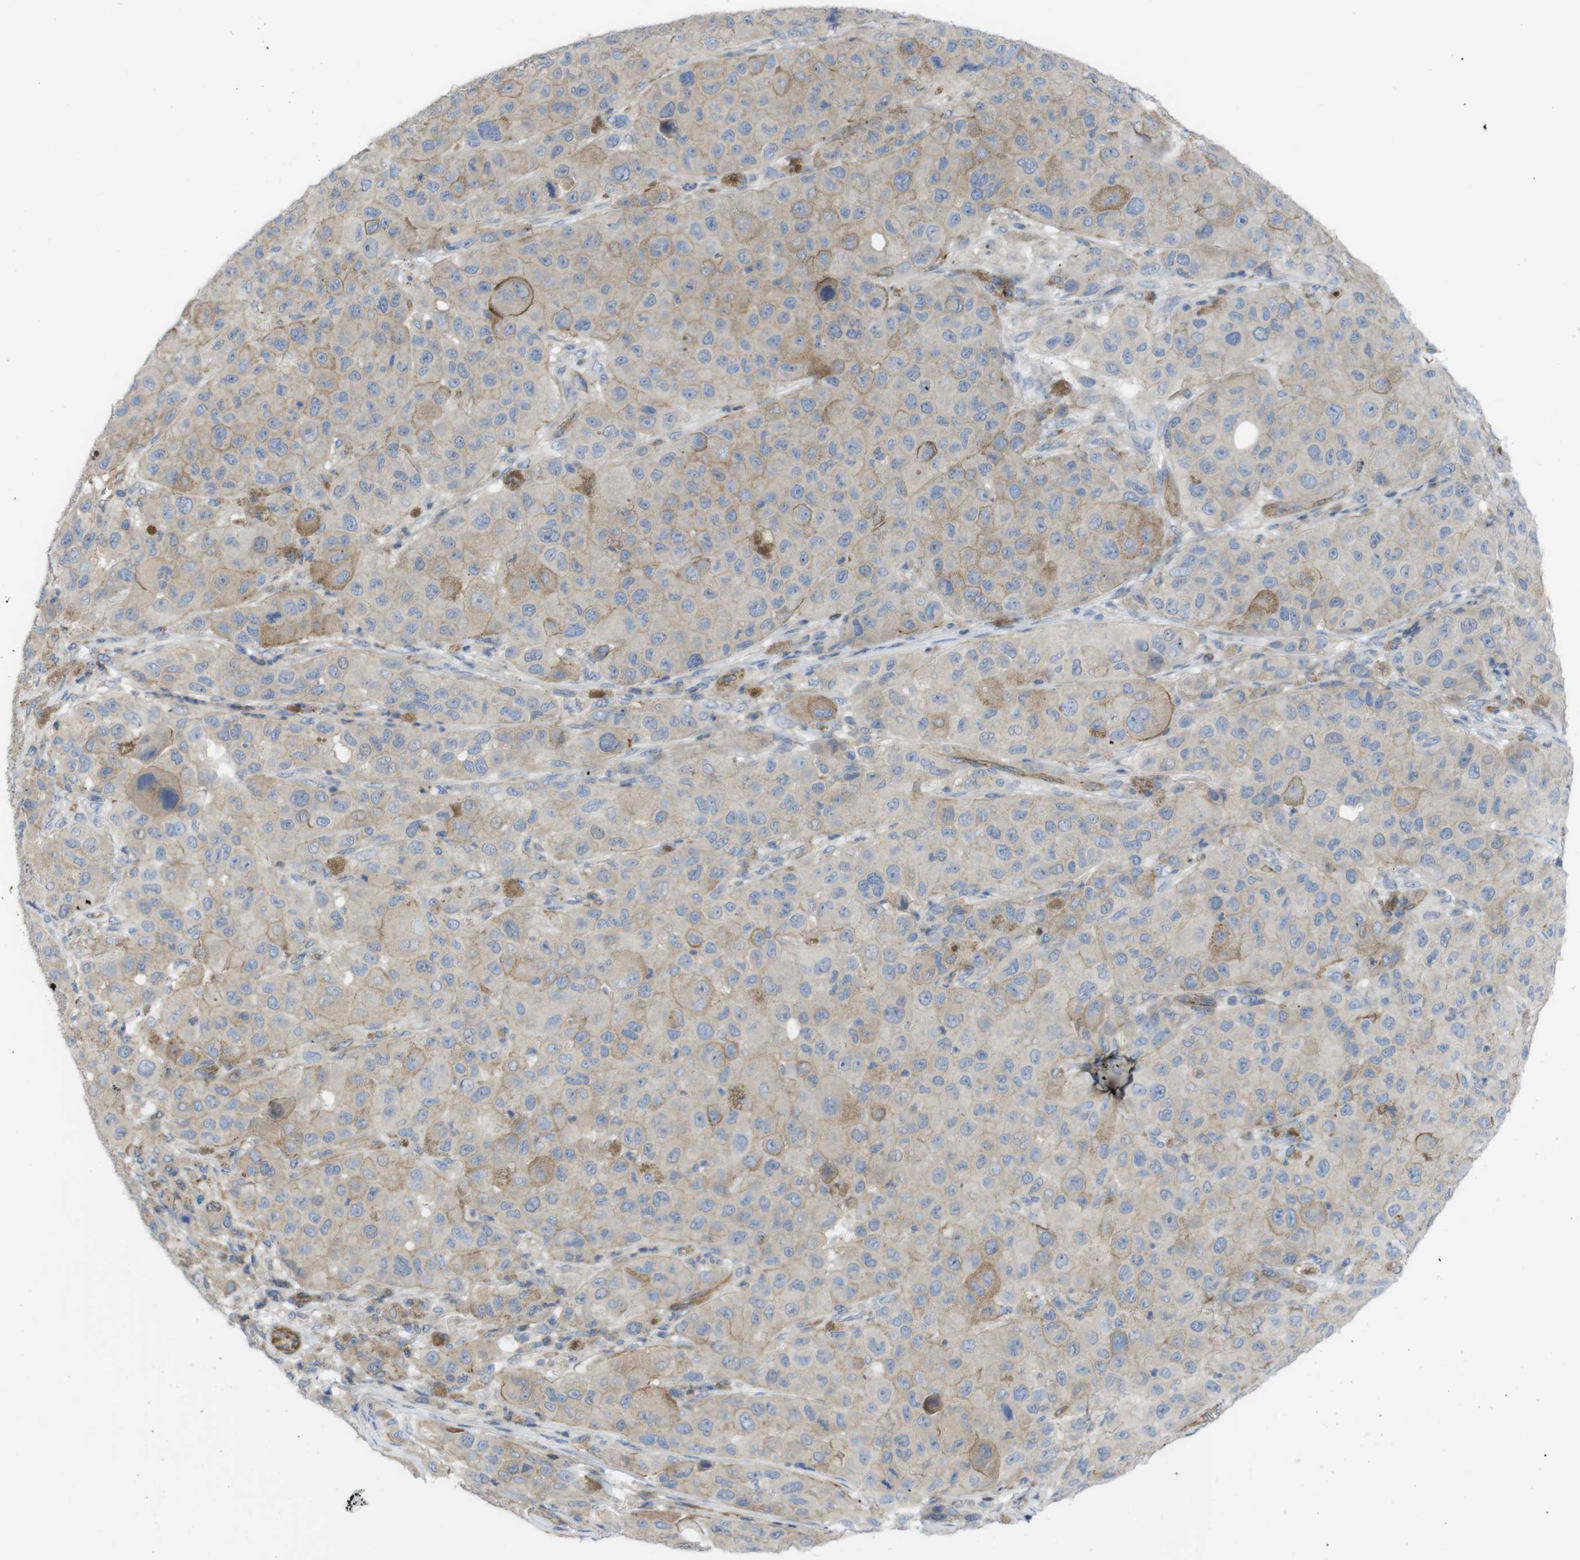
{"staining": {"intensity": "weak", "quantity": ">75%", "location": "cytoplasmic/membranous"}, "tissue": "melanoma", "cell_type": "Tumor cells", "image_type": "cancer", "snomed": [{"axis": "morphology", "description": "Malignant melanoma, NOS"}, {"axis": "topography", "description": "Skin"}], "caption": "Brown immunohistochemical staining in human malignant melanoma shows weak cytoplasmic/membranous positivity in about >75% of tumor cells.", "gene": "PREX2", "patient": {"sex": "male", "age": 96}}